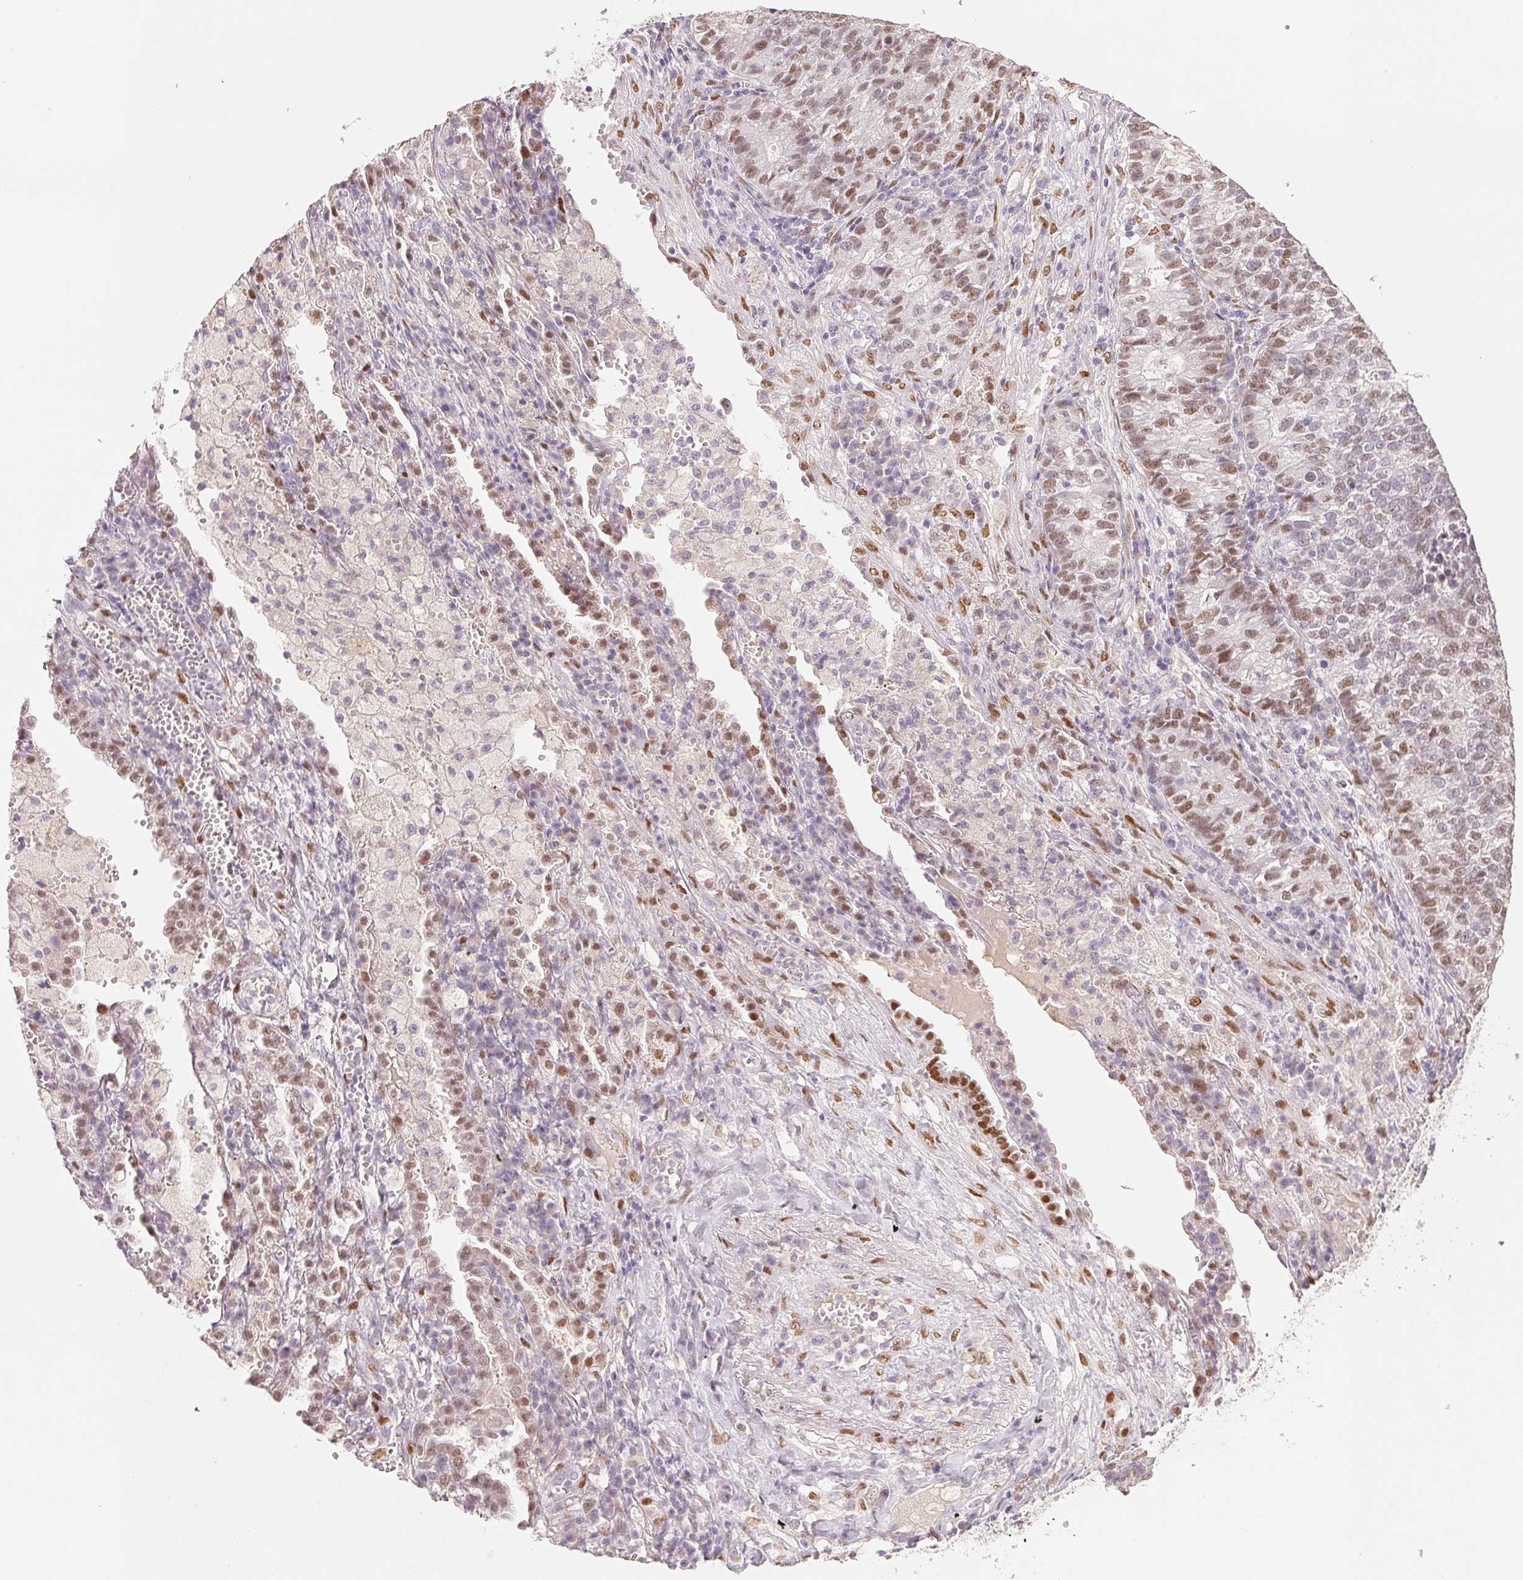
{"staining": {"intensity": "moderate", "quantity": "25%-75%", "location": "nuclear"}, "tissue": "lung cancer", "cell_type": "Tumor cells", "image_type": "cancer", "snomed": [{"axis": "morphology", "description": "Adenocarcinoma, NOS"}, {"axis": "topography", "description": "Lung"}], "caption": "Lung adenocarcinoma was stained to show a protein in brown. There is medium levels of moderate nuclear expression in approximately 25%-75% of tumor cells. The staining was performed using DAB (3,3'-diaminobenzidine) to visualize the protein expression in brown, while the nuclei were stained in blue with hematoxylin (Magnification: 20x).", "gene": "SMARCD3", "patient": {"sex": "male", "age": 57}}